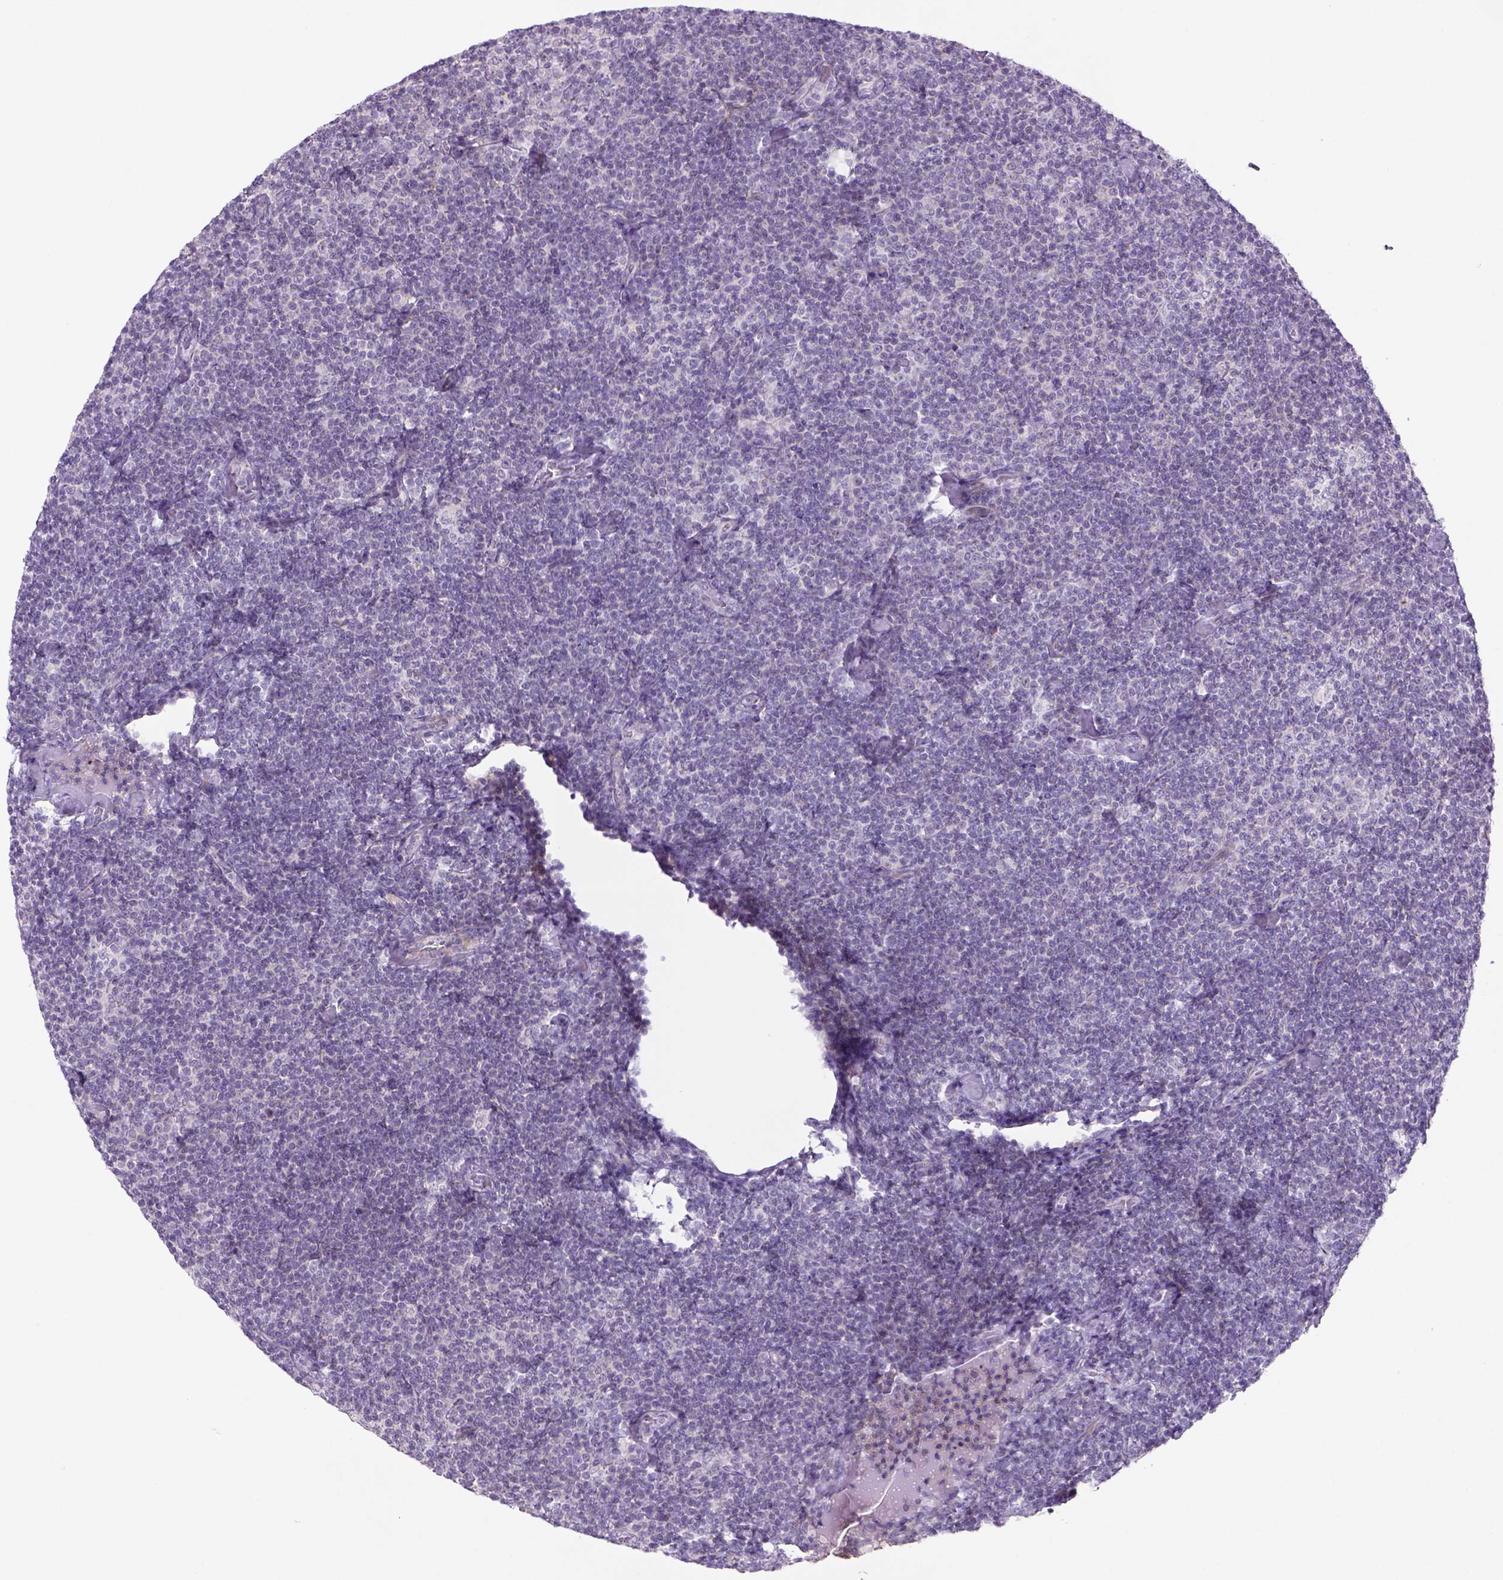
{"staining": {"intensity": "negative", "quantity": "none", "location": "none"}, "tissue": "lymphoma", "cell_type": "Tumor cells", "image_type": "cancer", "snomed": [{"axis": "morphology", "description": "Malignant lymphoma, non-Hodgkin's type, Low grade"}, {"axis": "topography", "description": "Lymph node"}], "caption": "This is an immunohistochemistry (IHC) image of human malignant lymphoma, non-Hodgkin's type (low-grade). There is no positivity in tumor cells.", "gene": "ADGRV1", "patient": {"sex": "male", "age": 81}}